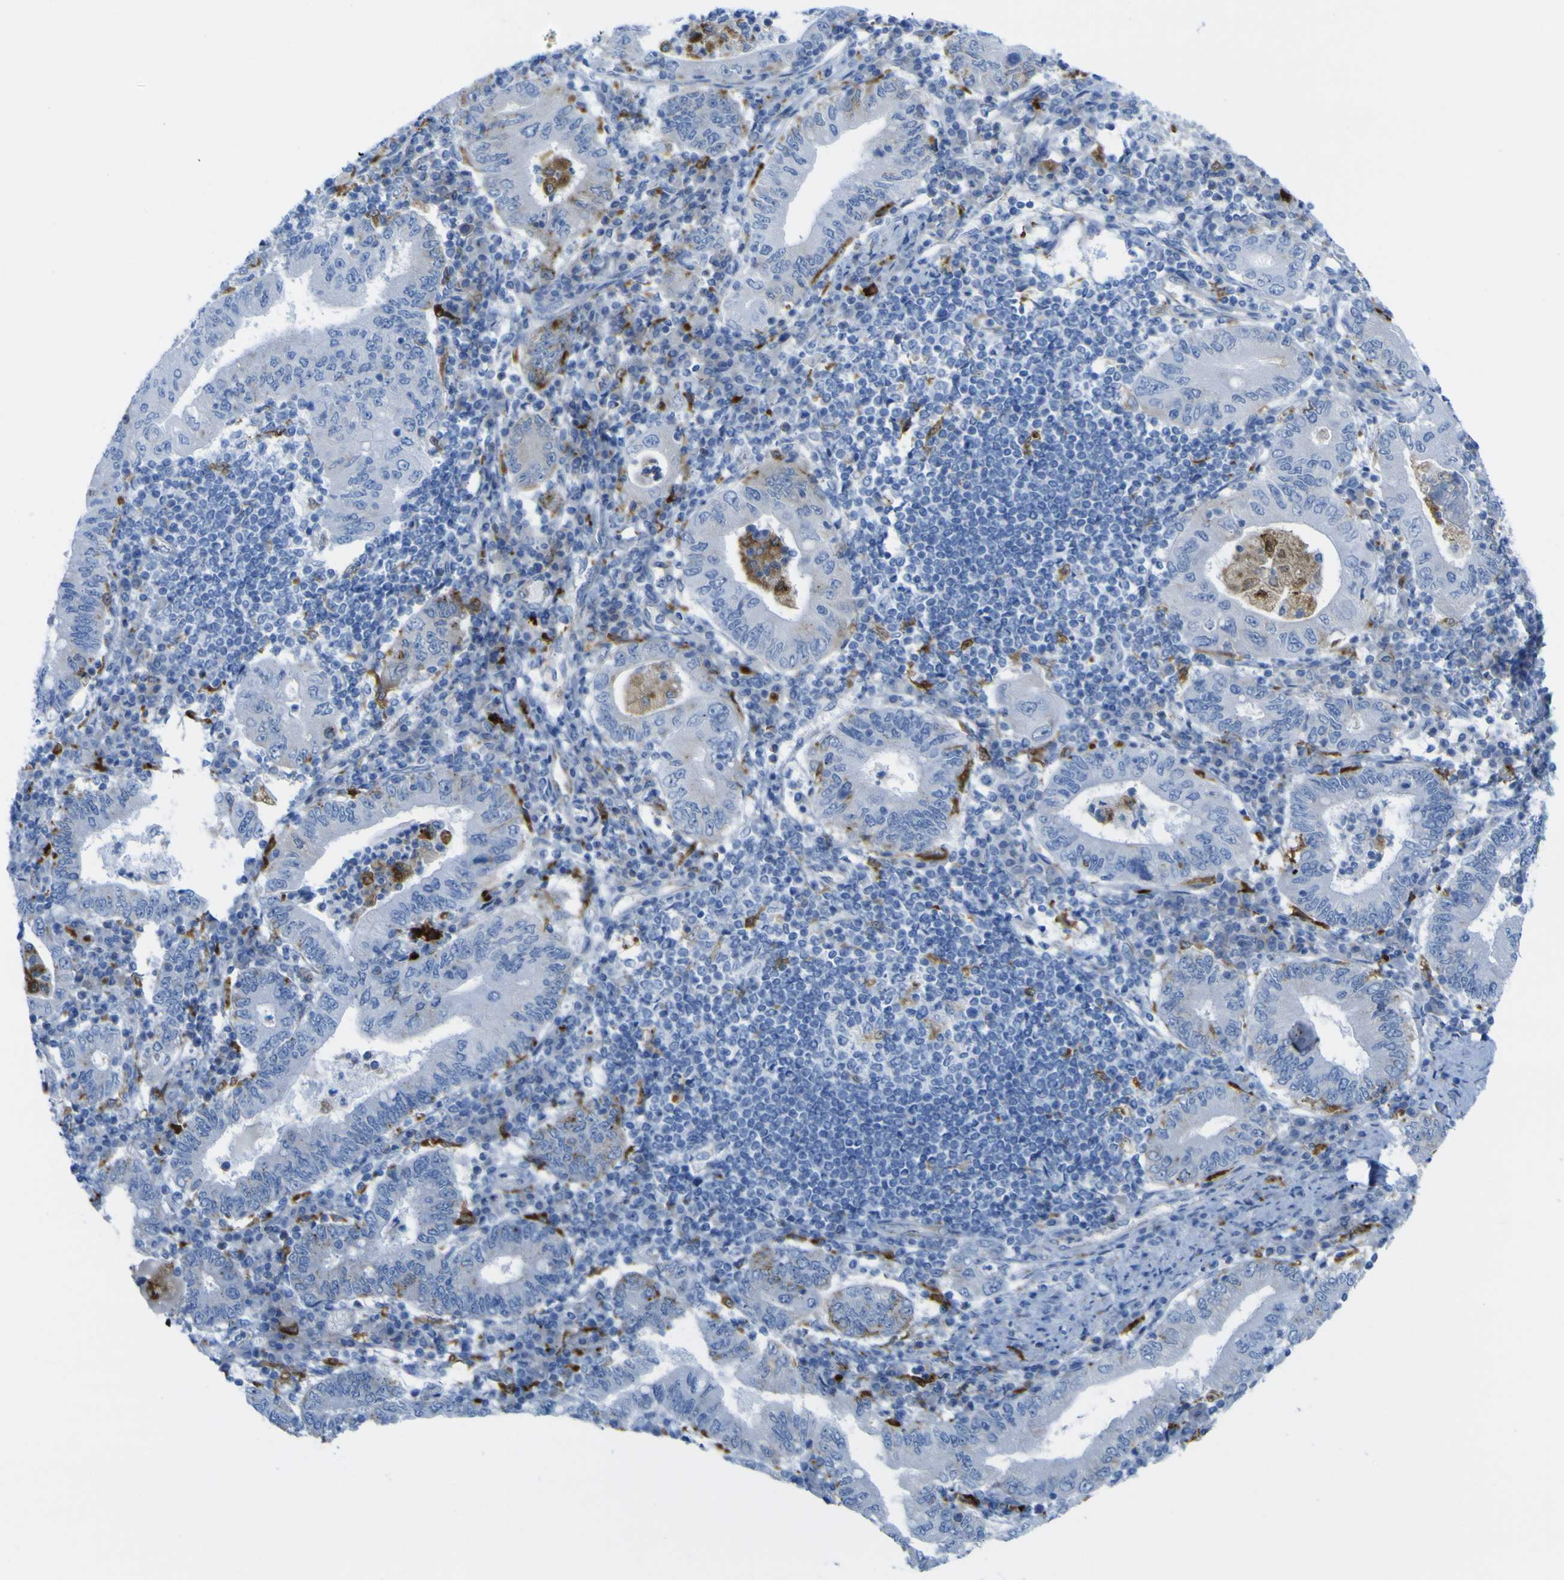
{"staining": {"intensity": "negative", "quantity": "none", "location": "none"}, "tissue": "stomach cancer", "cell_type": "Tumor cells", "image_type": "cancer", "snomed": [{"axis": "morphology", "description": "Normal tissue, NOS"}, {"axis": "morphology", "description": "Adenocarcinoma, NOS"}, {"axis": "topography", "description": "Esophagus"}, {"axis": "topography", "description": "Stomach, upper"}, {"axis": "topography", "description": "Peripheral nerve tissue"}], "caption": "This is an immunohistochemistry (IHC) photomicrograph of human stomach cancer (adenocarcinoma). There is no staining in tumor cells.", "gene": "PLD3", "patient": {"sex": "male", "age": 62}}